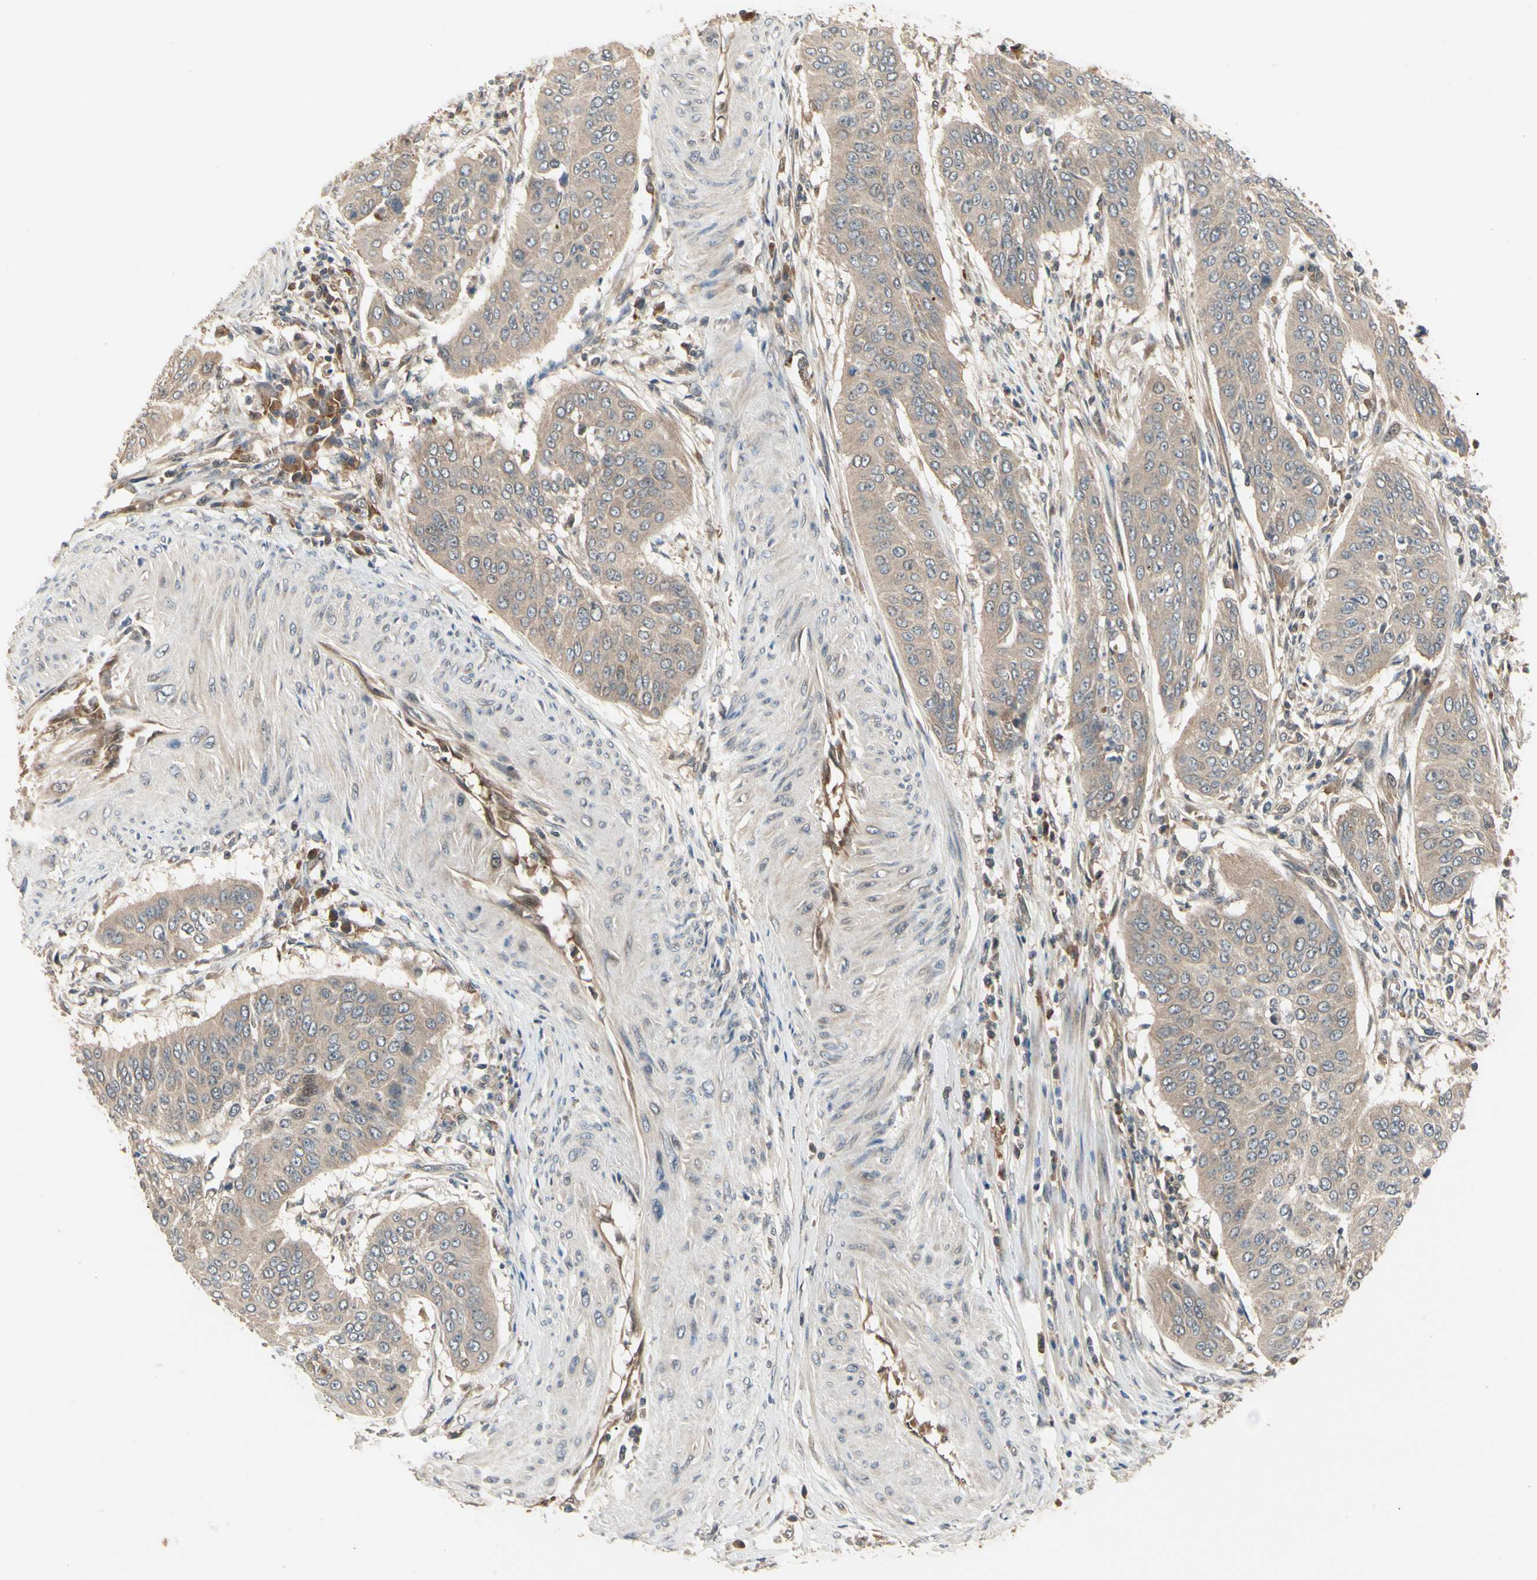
{"staining": {"intensity": "weak", "quantity": ">75%", "location": "cytoplasmic/membranous"}, "tissue": "cervical cancer", "cell_type": "Tumor cells", "image_type": "cancer", "snomed": [{"axis": "morphology", "description": "Normal tissue, NOS"}, {"axis": "morphology", "description": "Squamous cell carcinoma, NOS"}, {"axis": "topography", "description": "Cervix"}], "caption": "Cervical squamous cell carcinoma tissue shows weak cytoplasmic/membranous positivity in about >75% of tumor cells, visualized by immunohistochemistry.", "gene": "RNF14", "patient": {"sex": "female", "age": 39}}